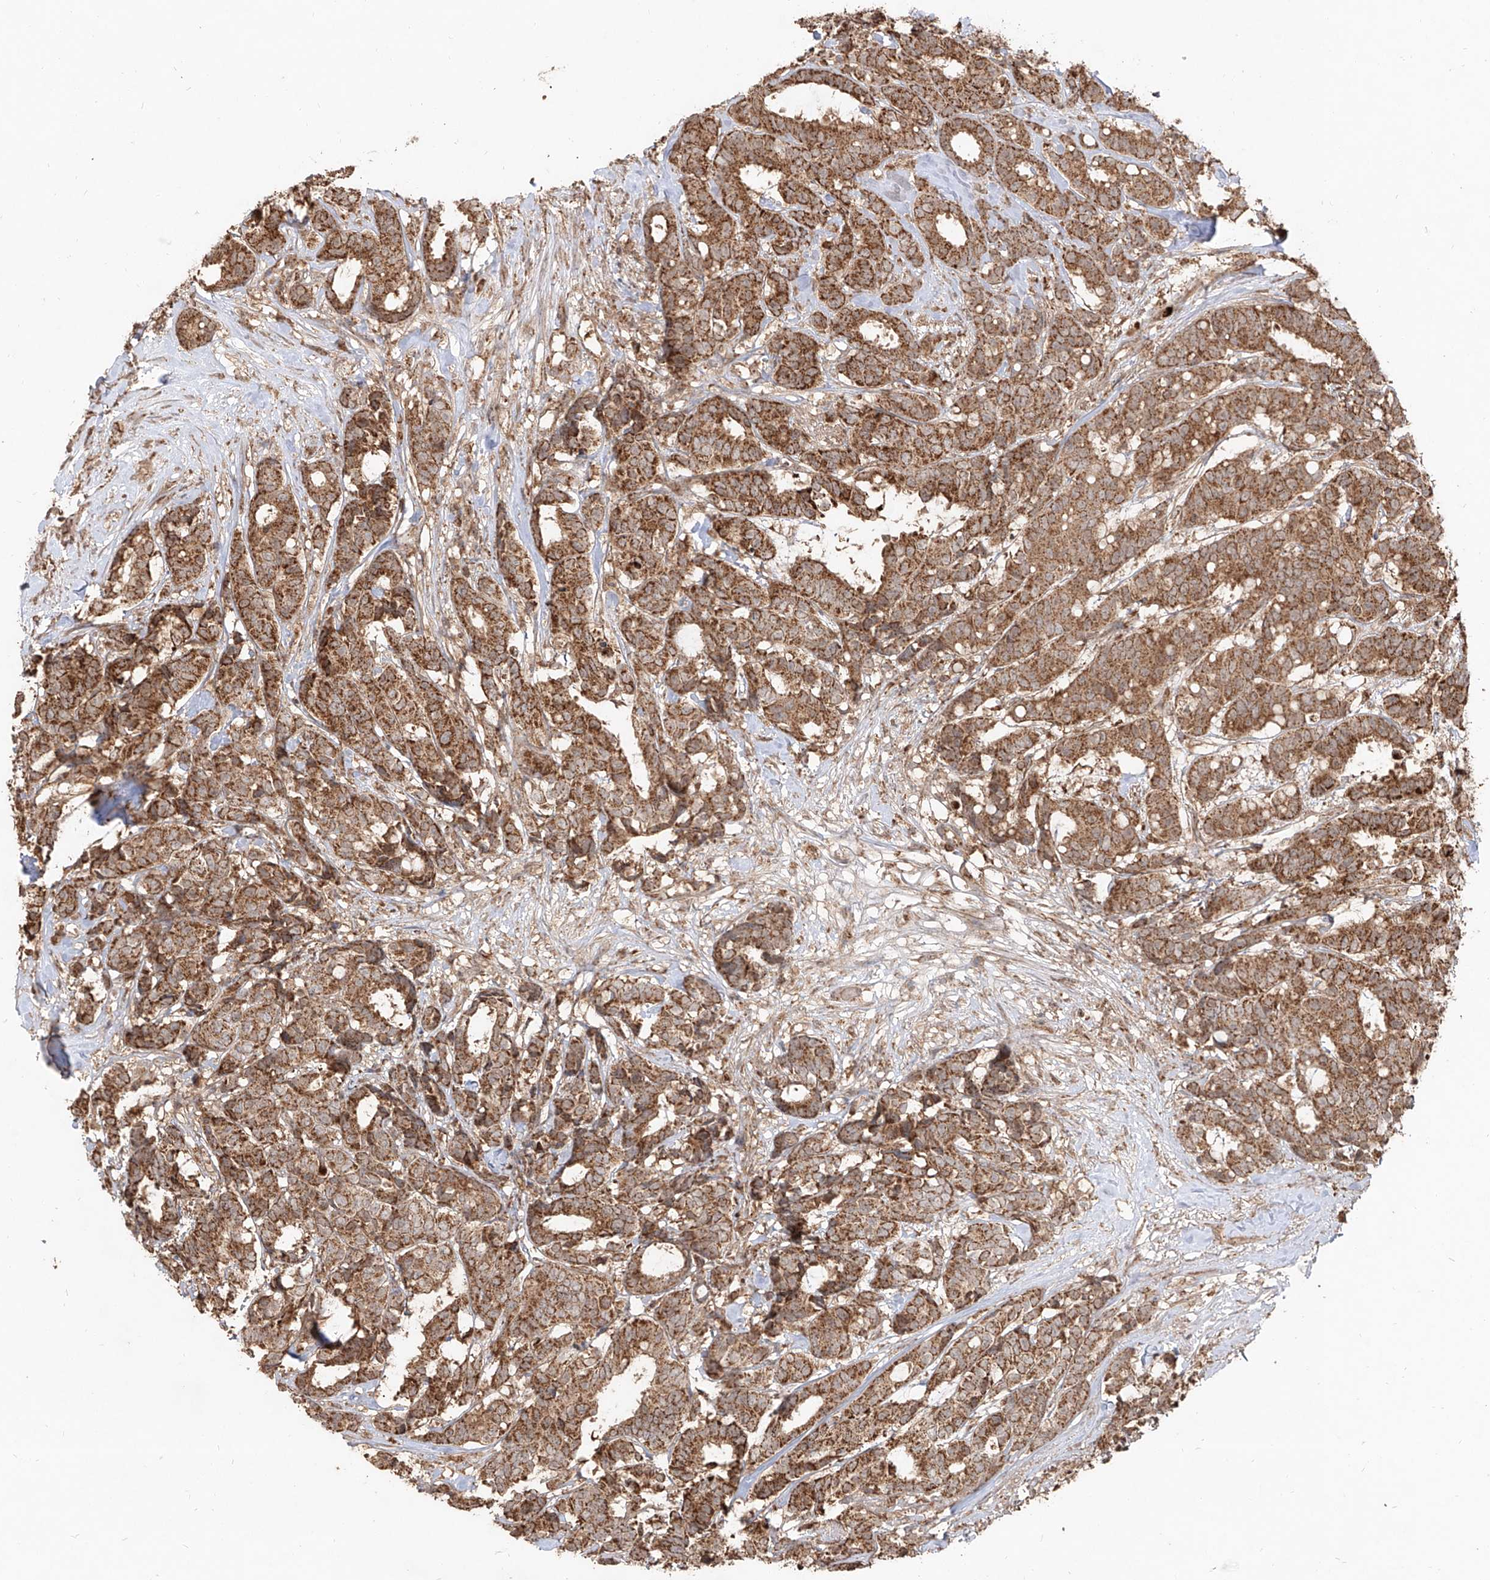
{"staining": {"intensity": "strong", "quantity": ">75%", "location": "cytoplasmic/membranous"}, "tissue": "breast cancer", "cell_type": "Tumor cells", "image_type": "cancer", "snomed": [{"axis": "morphology", "description": "Duct carcinoma"}, {"axis": "topography", "description": "Breast"}], "caption": "IHC photomicrograph of neoplastic tissue: human breast cancer stained using immunohistochemistry (IHC) demonstrates high levels of strong protein expression localized specifically in the cytoplasmic/membranous of tumor cells, appearing as a cytoplasmic/membranous brown color.", "gene": "AIM2", "patient": {"sex": "female", "age": 87}}